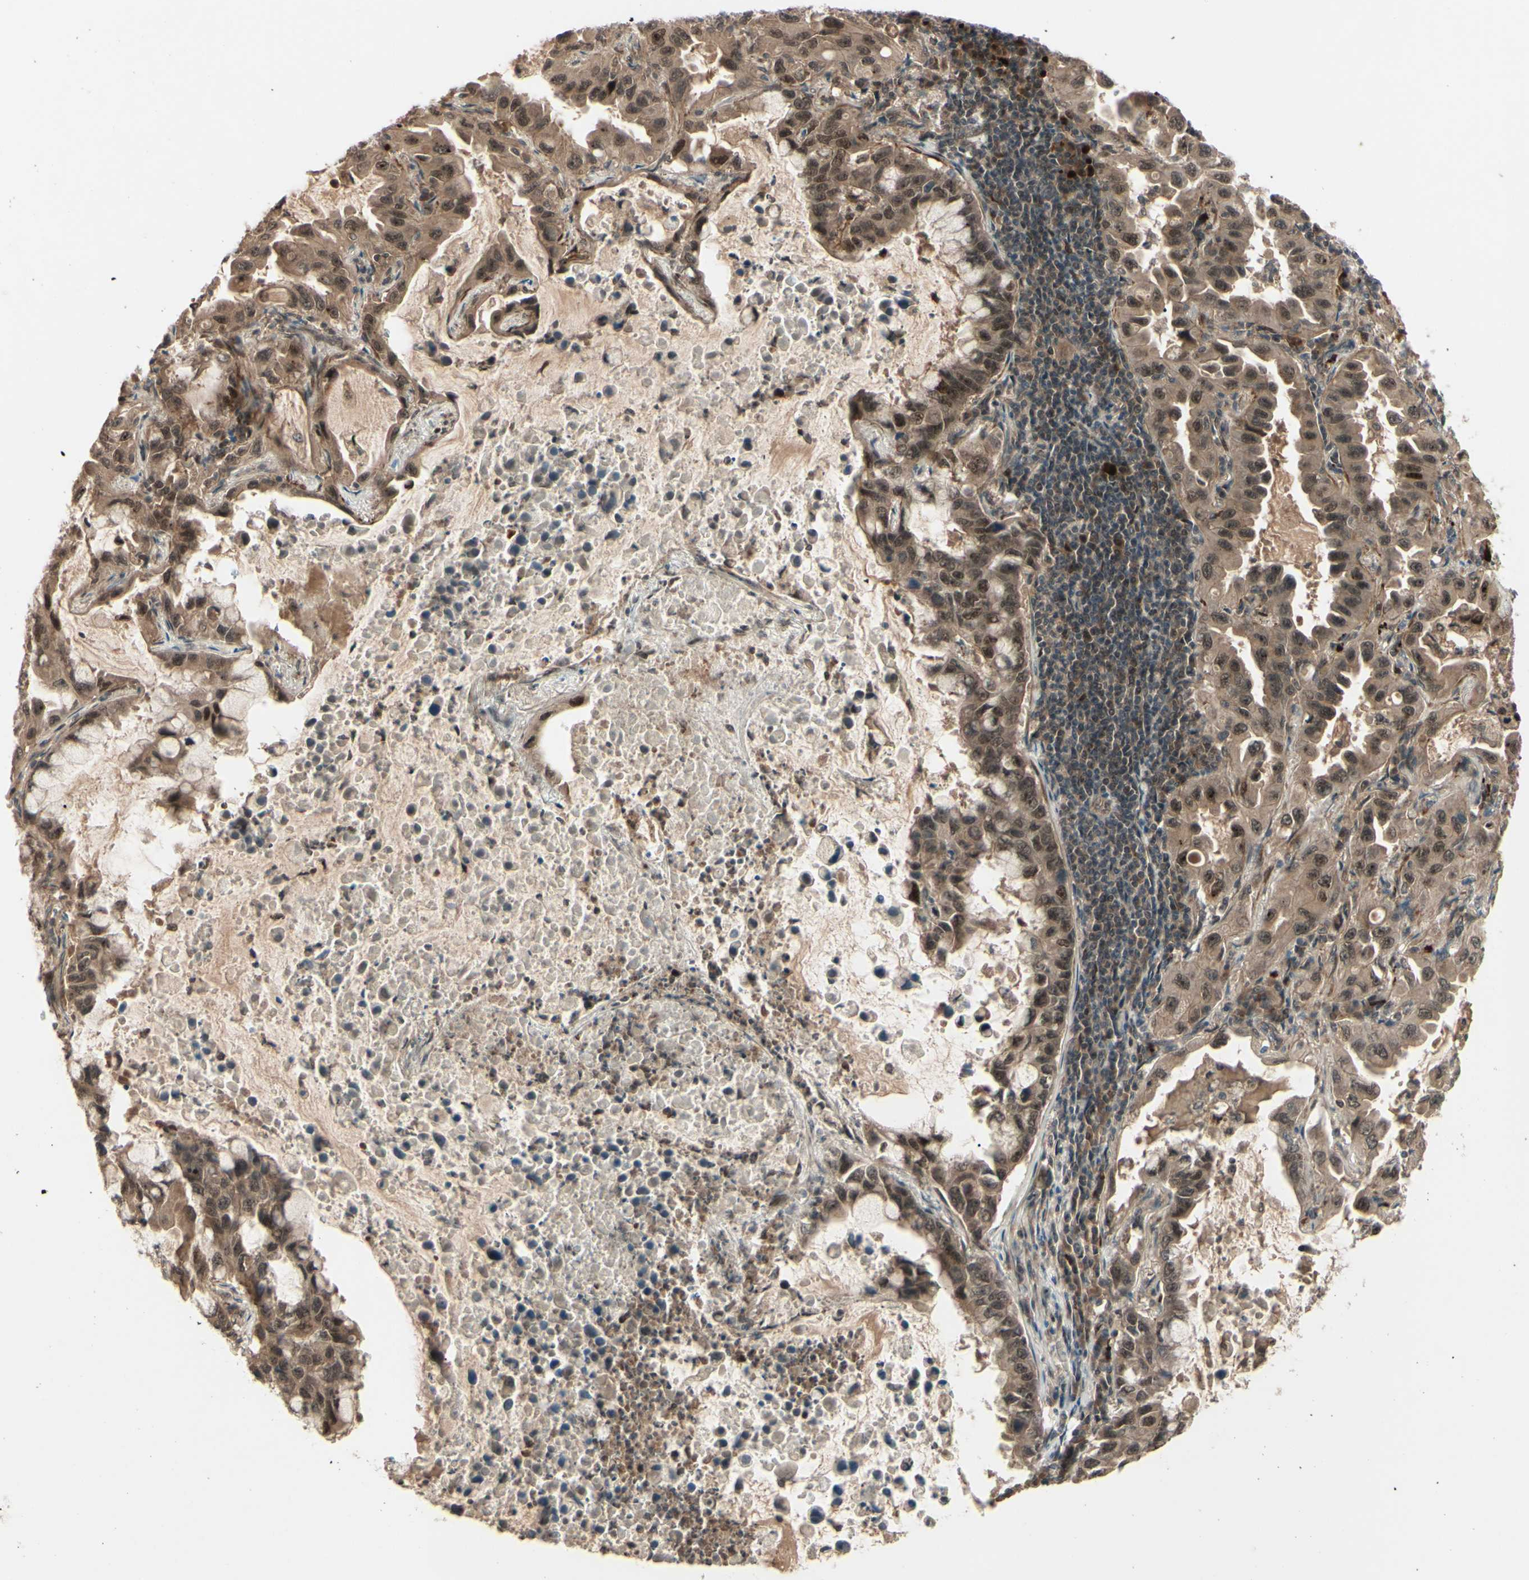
{"staining": {"intensity": "moderate", "quantity": ">75%", "location": "cytoplasmic/membranous,nuclear"}, "tissue": "lung cancer", "cell_type": "Tumor cells", "image_type": "cancer", "snomed": [{"axis": "morphology", "description": "Adenocarcinoma, NOS"}, {"axis": "topography", "description": "Lung"}], "caption": "The micrograph displays staining of adenocarcinoma (lung), revealing moderate cytoplasmic/membranous and nuclear protein expression (brown color) within tumor cells. (Brightfield microscopy of DAB IHC at high magnification).", "gene": "MLF2", "patient": {"sex": "male", "age": 64}}